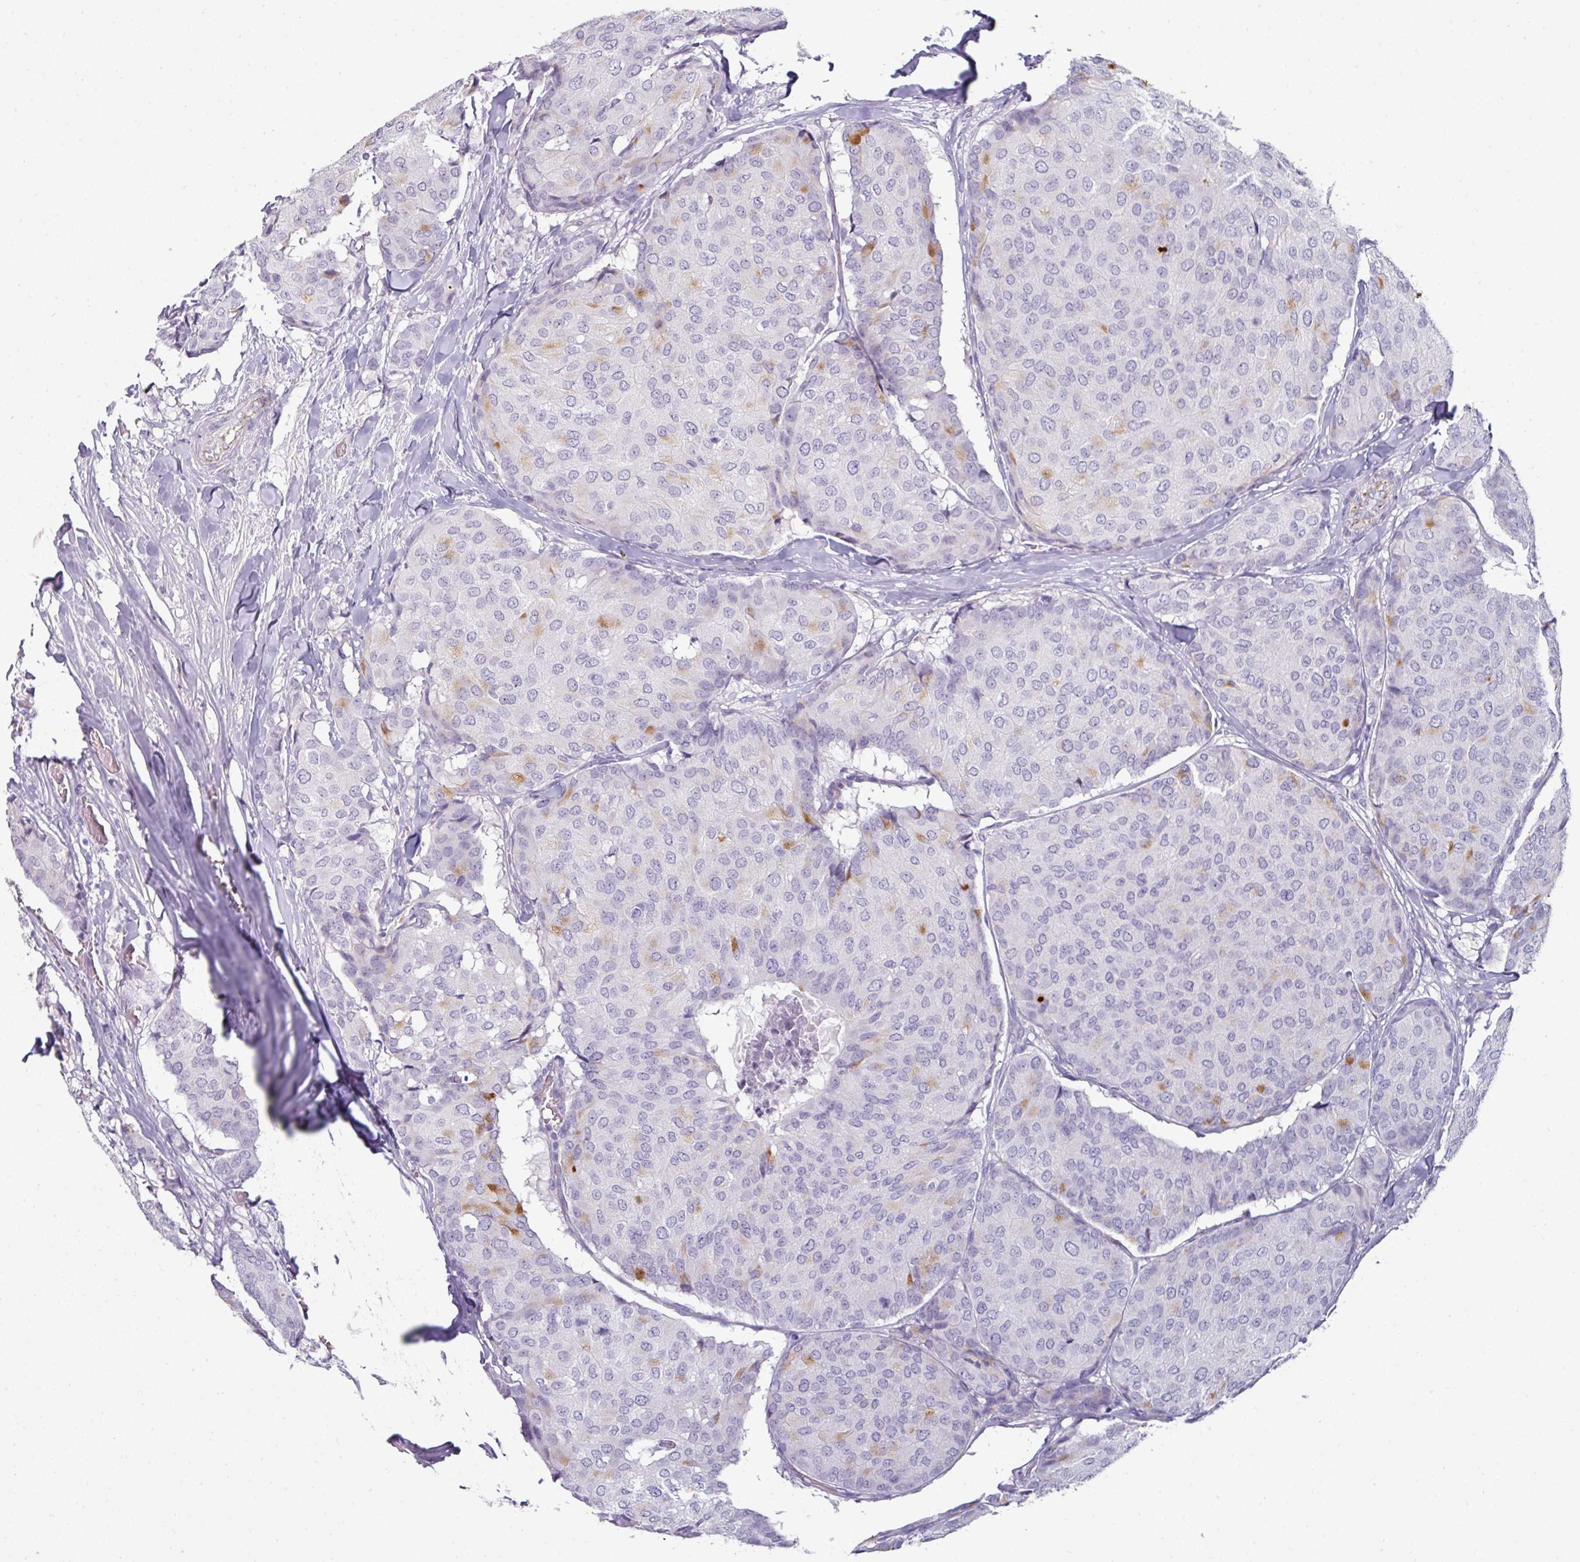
{"staining": {"intensity": "moderate", "quantity": "<25%", "location": "cytoplasmic/membranous"}, "tissue": "breast cancer", "cell_type": "Tumor cells", "image_type": "cancer", "snomed": [{"axis": "morphology", "description": "Duct carcinoma"}, {"axis": "topography", "description": "Breast"}], "caption": "Moderate cytoplasmic/membranous expression for a protein is identified in approximately <25% of tumor cells of breast cancer (intraductal carcinoma) using immunohistochemistry.", "gene": "EYA3", "patient": {"sex": "female", "age": 75}}